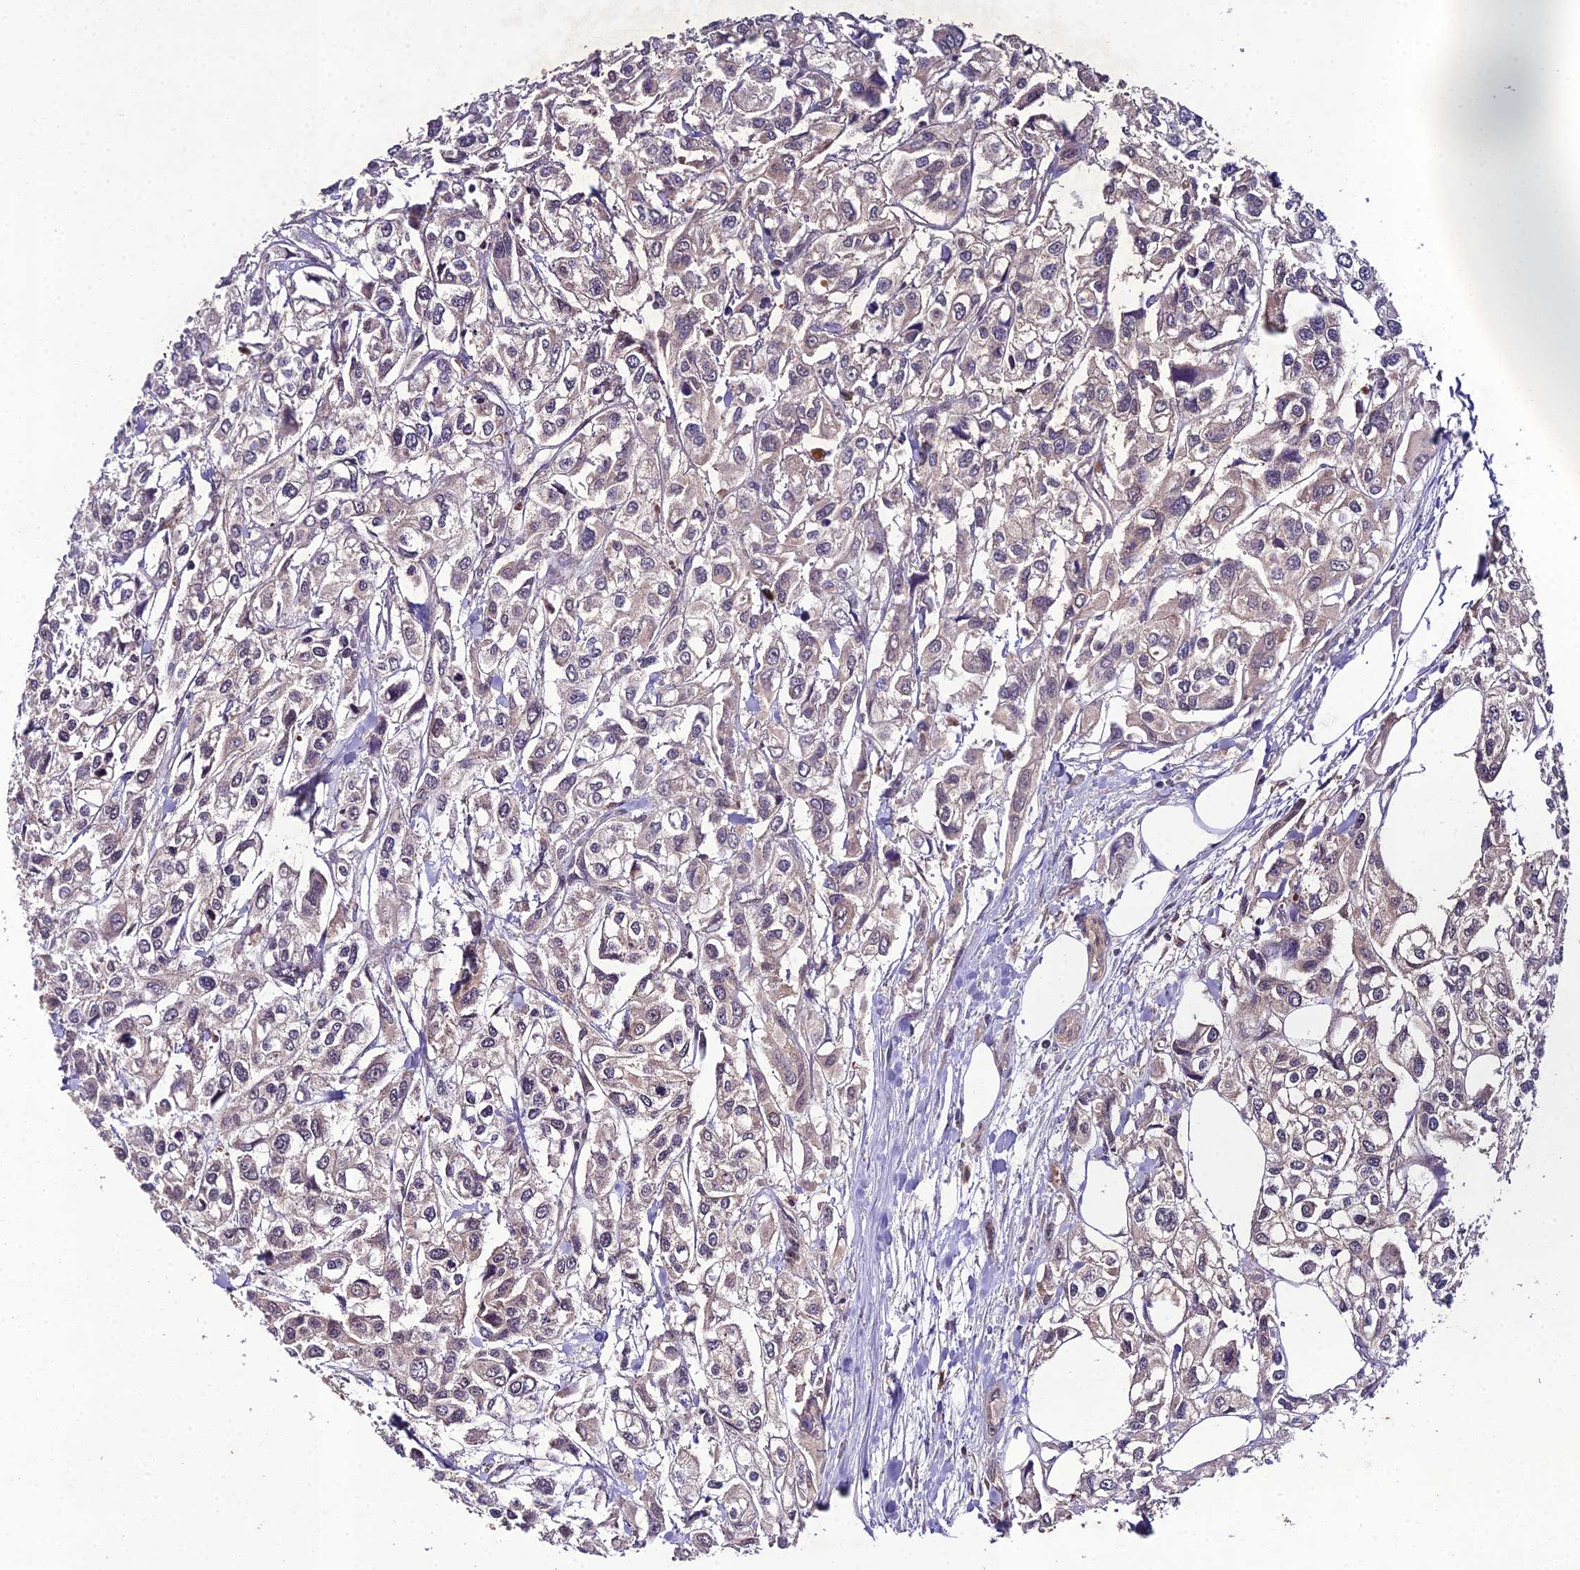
{"staining": {"intensity": "weak", "quantity": "<25%", "location": "cytoplasmic/membranous"}, "tissue": "urothelial cancer", "cell_type": "Tumor cells", "image_type": "cancer", "snomed": [{"axis": "morphology", "description": "Urothelial carcinoma, High grade"}, {"axis": "topography", "description": "Urinary bladder"}], "caption": "Tumor cells are negative for protein expression in human urothelial carcinoma (high-grade).", "gene": "TMEM258", "patient": {"sex": "male", "age": 67}}